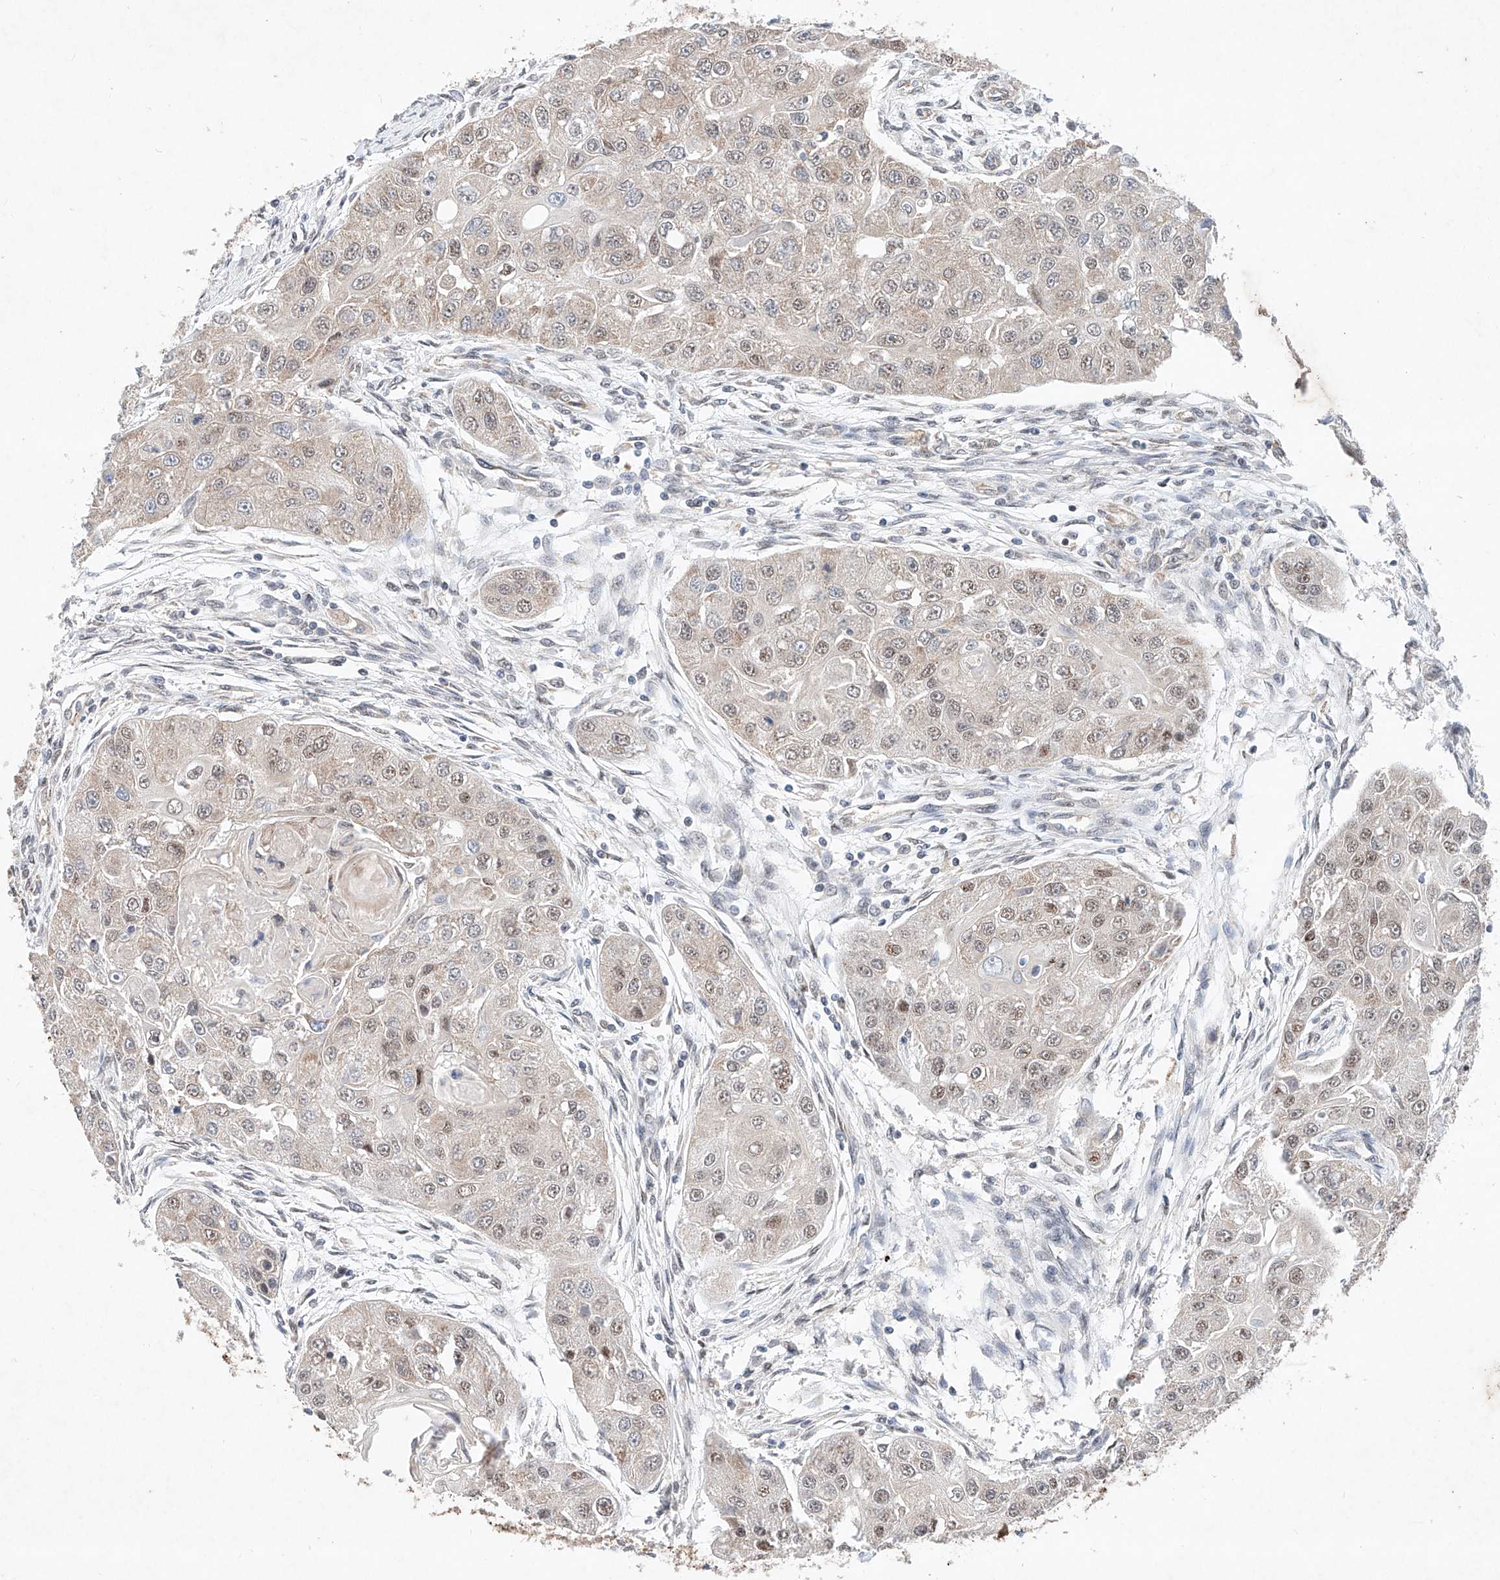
{"staining": {"intensity": "weak", "quantity": "25%-75%", "location": "cytoplasmic/membranous,nuclear"}, "tissue": "head and neck cancer", "cell_type": "Tumor cells", "image_type": "cancer", "snomed": [{"axis": "morphology", "description": "Normal tissue, NOS"}, {"axis": "morphology", "description": "Squamous cell carcinoma, NOS"}, {"axis": "topography", "description": "Skeletal muscle"}, {"axis": "topography", "description": "Head-Neck"}], "caption": "Tumor cells demonstrate weak cytoplasmic/membranous and nuclear expression in about 25%-75% of cells in head and neck squamous cell carcinoma. (DAB (3,3'-diaminobenzidine) IHC with brightfield microscopy, high magnification).", "gene": "FASTK", "patient": {"sex": "male", "age": 51}}